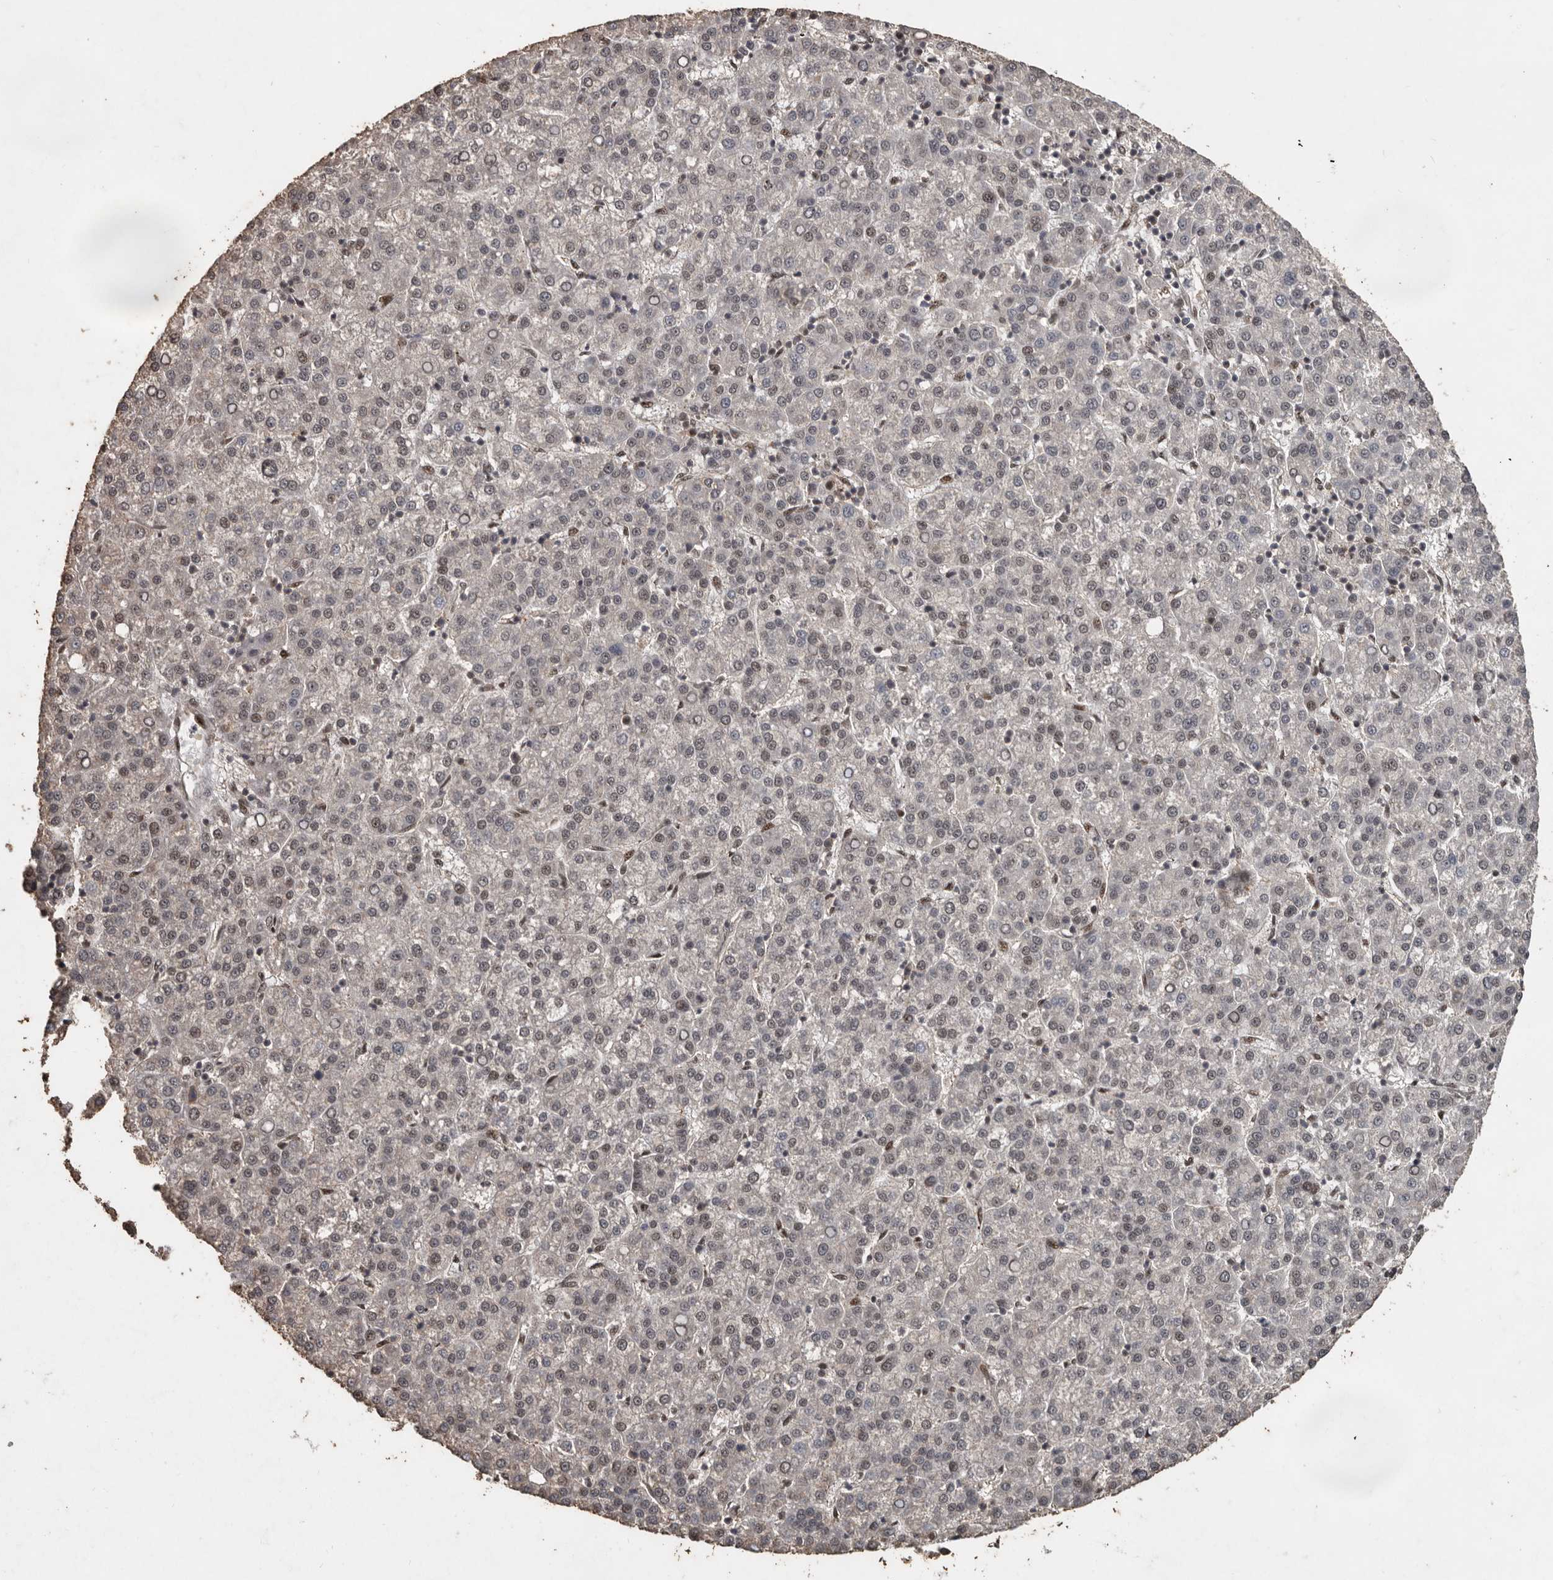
{"staining": {"intensity": "negative", "quantity": "none", "location": "none"}, "tissue": "liver cancer", "cell_type": "Tumor cells", "image_type": "cancer", "snomed": [{"axis": "morphology", "description": "Carcinoma, Hepatocellular, NOS"}, {"axis": "topography", "description": "Liver"}], "caption": "A photomicrograph of human liver hepatocellular carcinoma is negative for staining in tumor cells. (DAB immunohistochemistry (IHC) visualized using brightfield microscopy, high magnification).", "gene": "CDC27", "patient": {"sex": "female", "age": 58}}